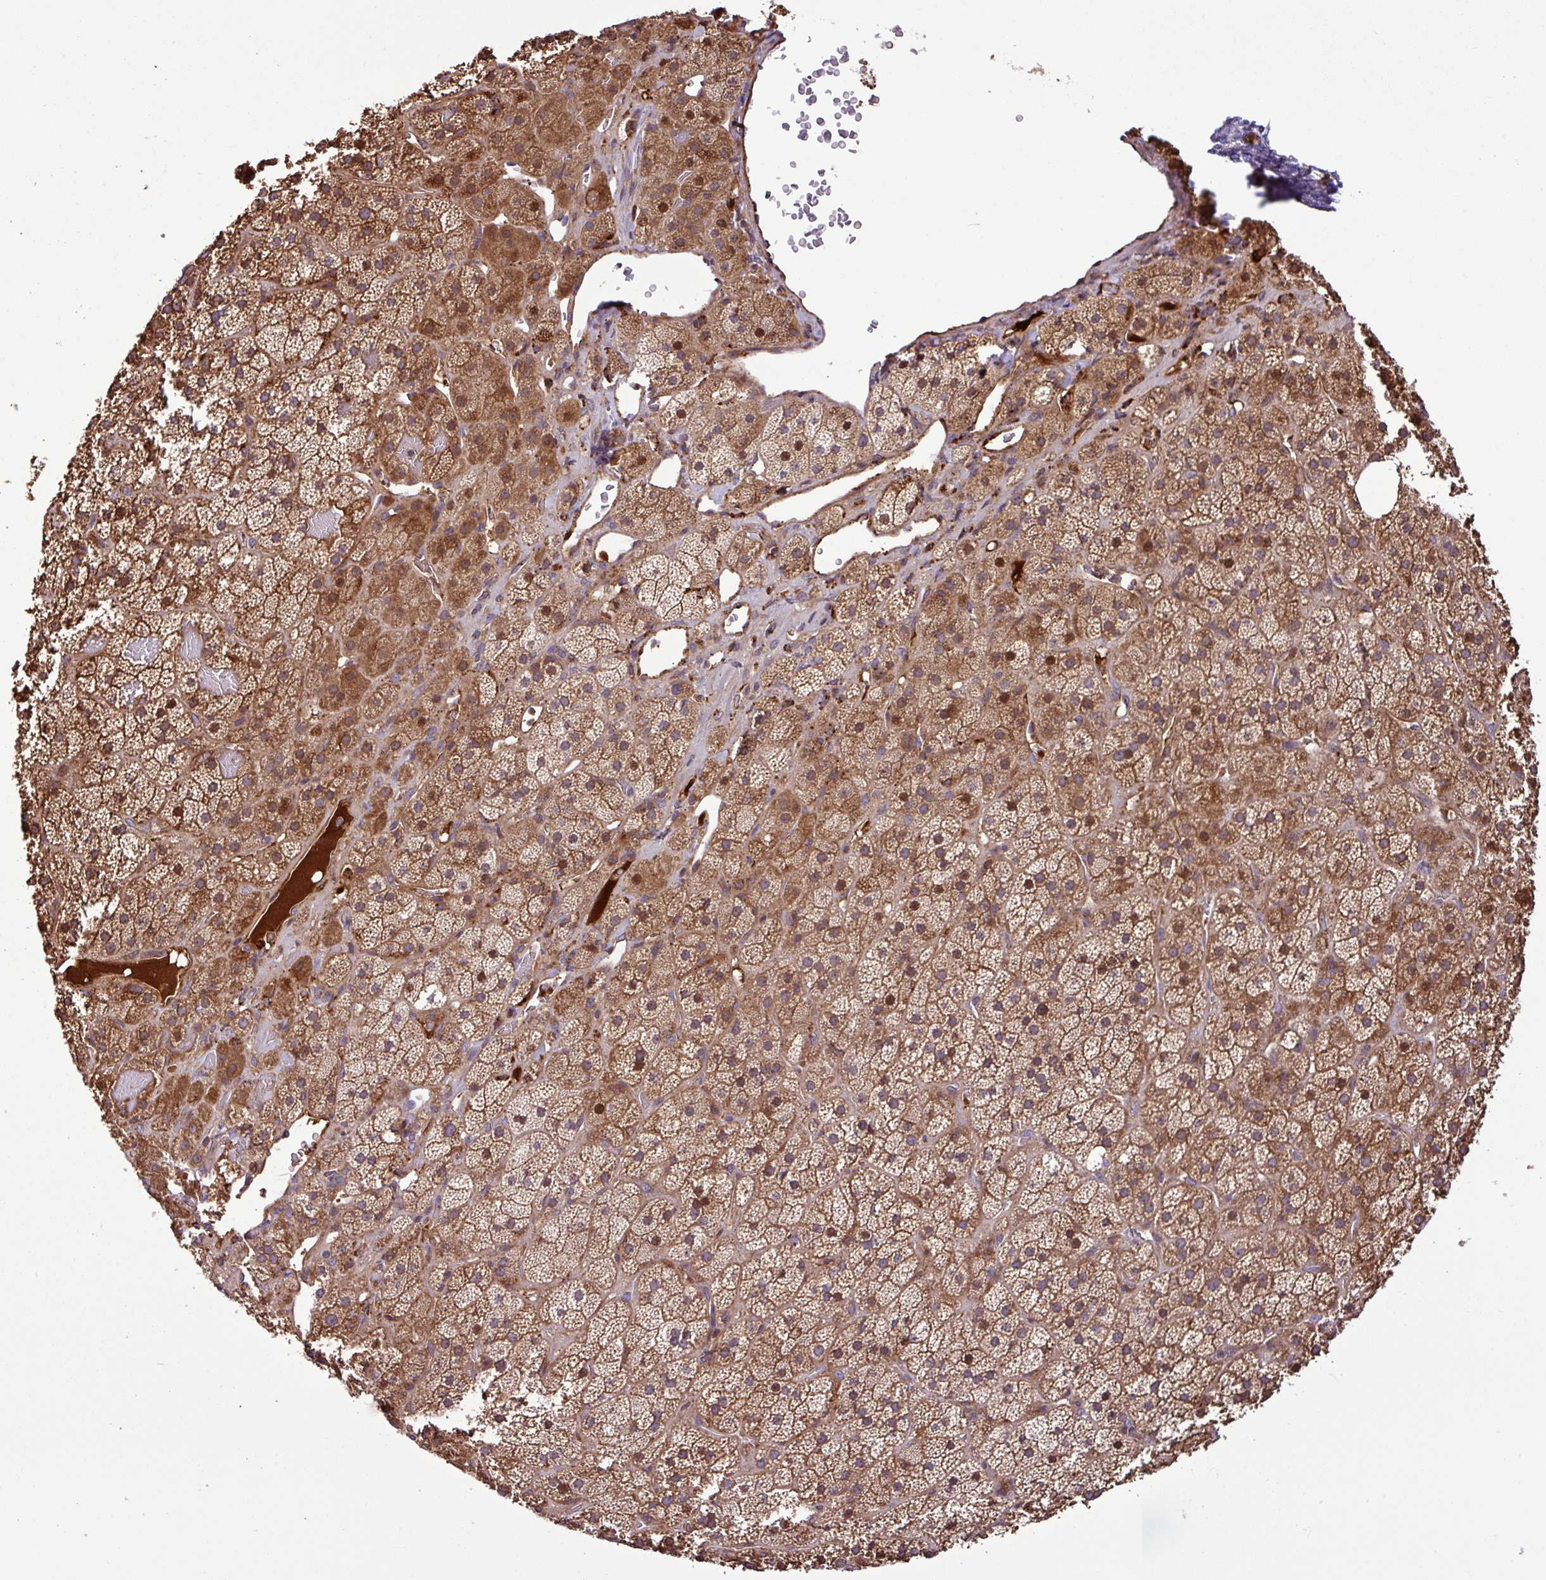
{"staining": {"intensity": "moderate", "quantity": "25%-75%", "location": "cytoplasmic/membranous,nuclear"}, "tissue": "adrenal gland", "cell_type": "Glandular cells", "image_type": "normal", "snomed": [{"axis": "morphology", "description": "Normal tissue, NOS"}, {"axis": "topography", "description": "Adrenal gland"}], "caption": "This is an image of immunohistochemistry staining of normal adrenal gland, which shows moderate expression in the cytoplasmic/membranous,nuclear of glandular cells.", "gene": "ZNF266", "patient": {"sex": "male", "age": 57}}